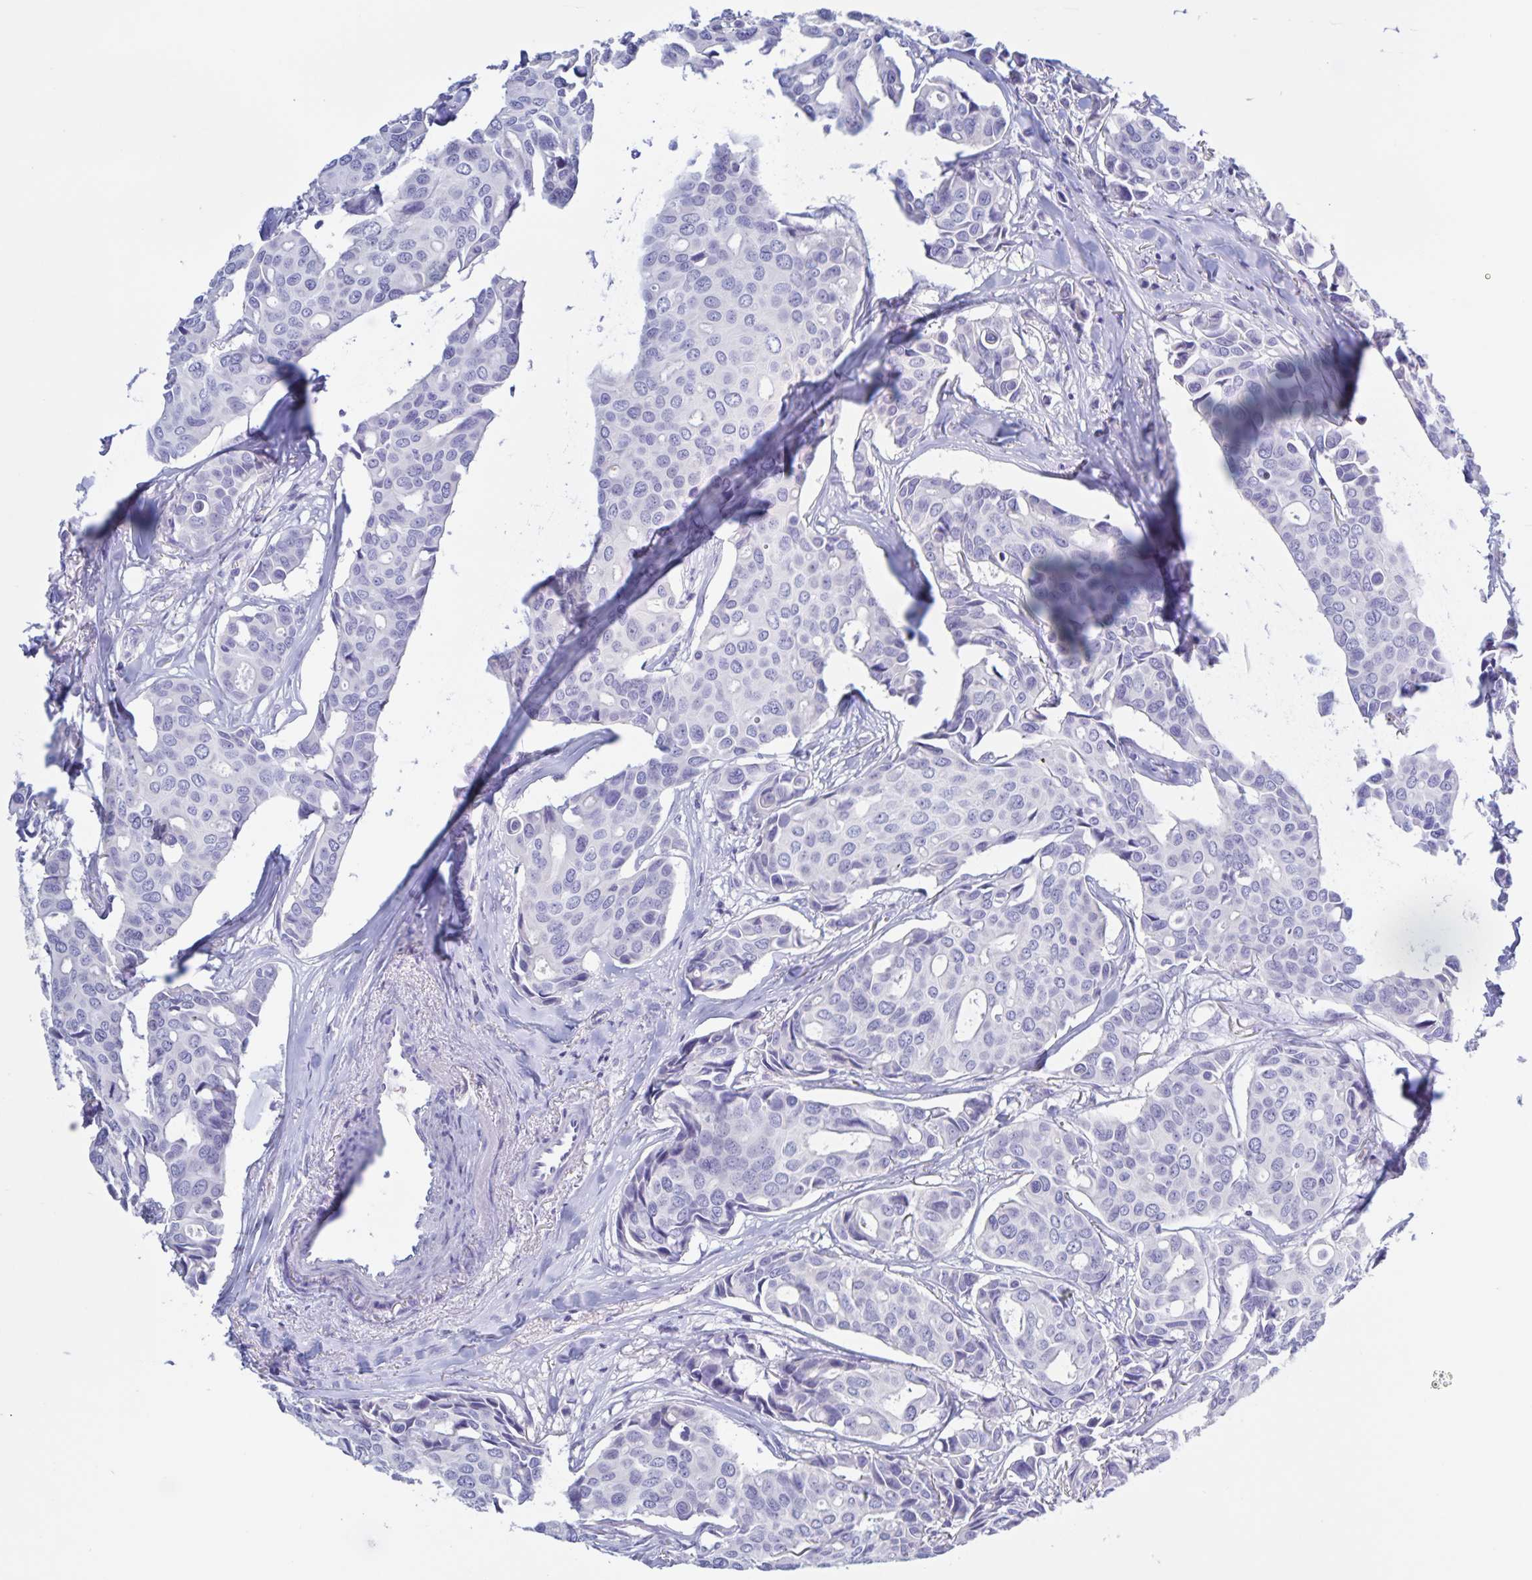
{"staining": {"intensity": "negative", "quantity": "none", "location": "none"}, "tissue": "breast cancer", "cell_type": "Tumor cells", "image_type": "cancer", "snomed": [{"axis": "morphology", "description": "Duct carcinoma"}, {"axis": "topography", "description": "Breast"}], "caption": "The image displays no significant staining in tumor cells of breast cancer.", "gene": "CATSPER4", "patient": {"sex": "female", "age": 54}}